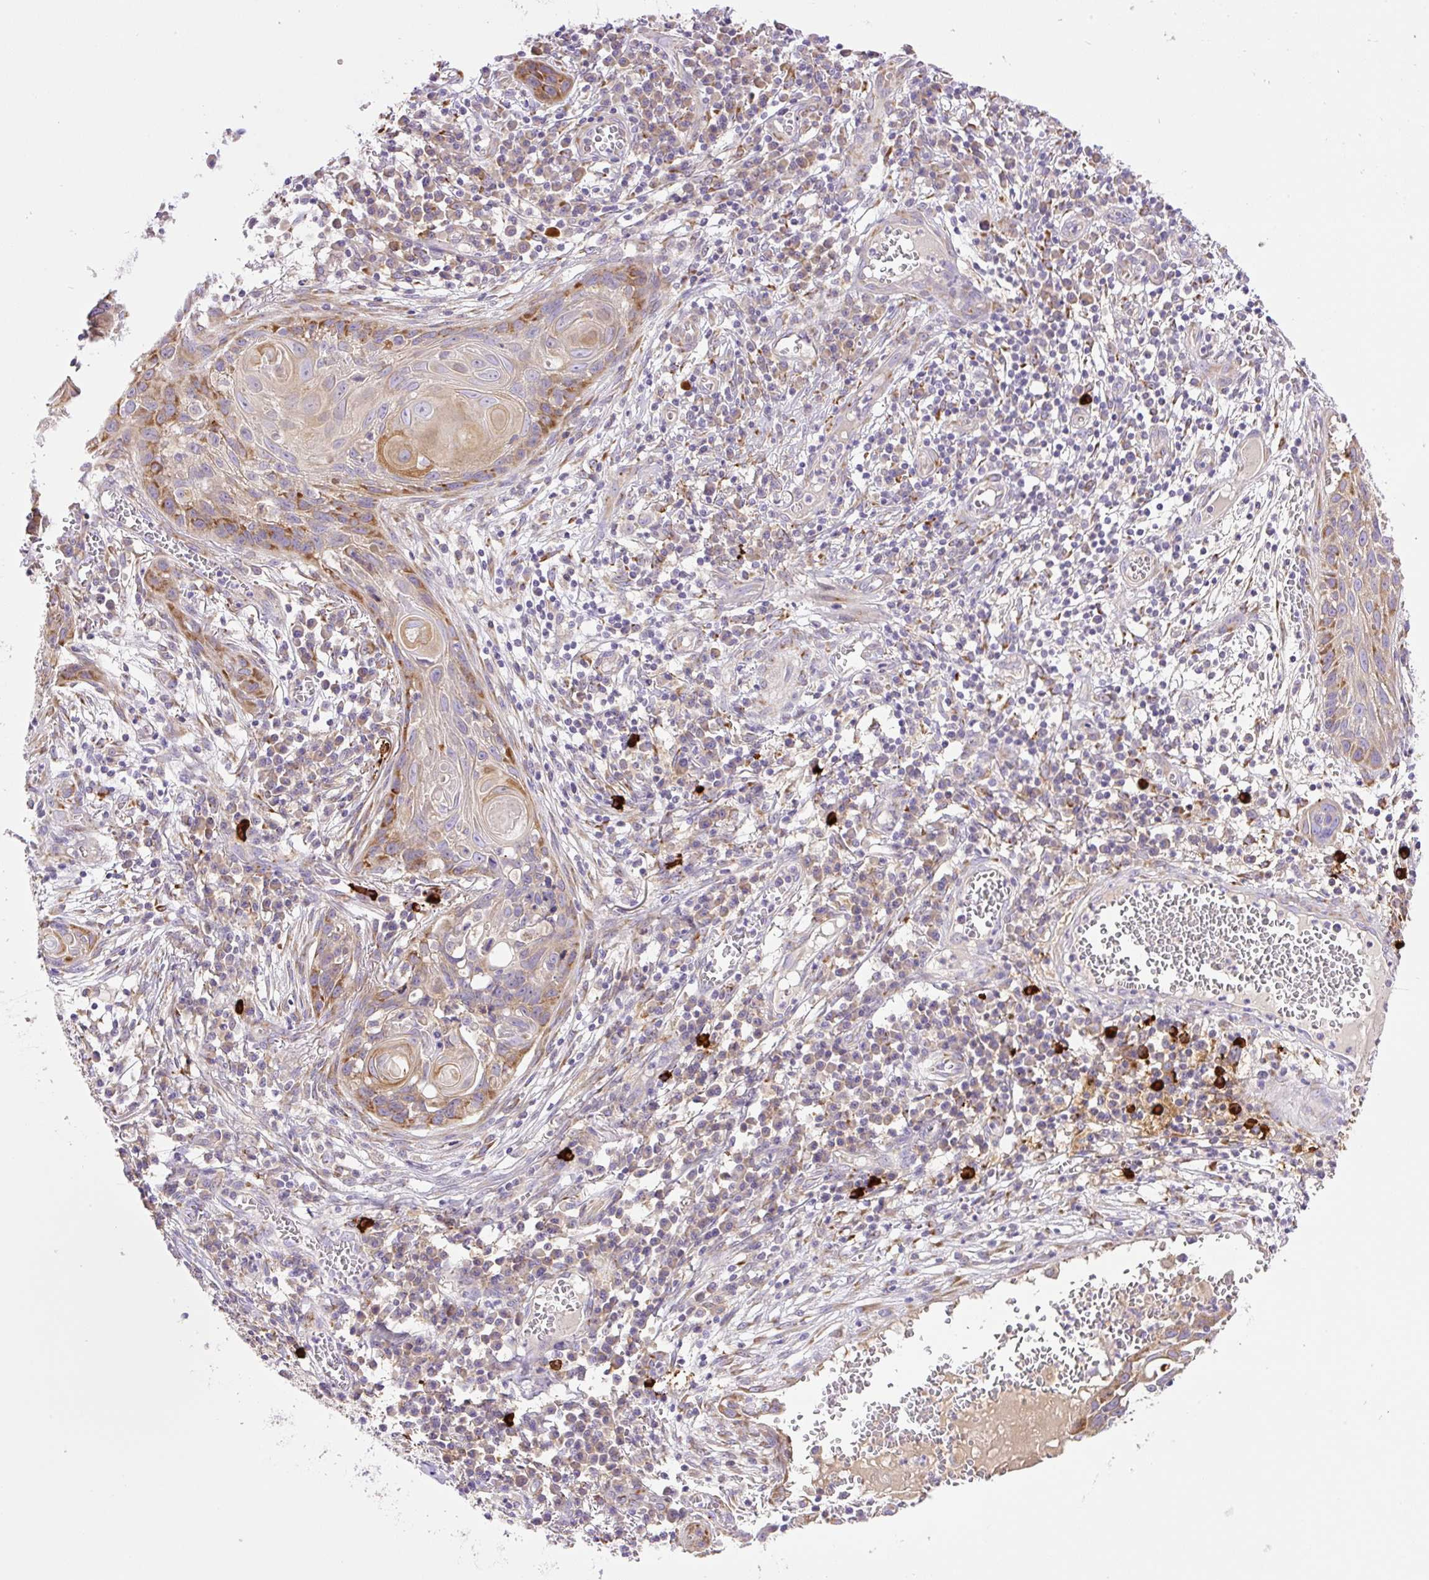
{"staining": {"intensity": "moderate", "quantity": ">75%", "location": "cytoplasmic/membranous"}, "tissue": "skin cancer", "cell_type": "Tumor cells", "image_type": "cancer", "snomed": [{"axis": "morphology", "description": "Squamous cell carcinoma, NOS"}, {"axis": "topography", "description": "Skin"}, {"axis": "topography", "description": "Vulva"}], "caption": "Skin cancer stained with a brown dye demonstrates moderate cytoplasmic/membranous positive positivity in about >75% of tumor cells.", "gene": "POFUT1", "patient": {"sex": "female", "age": 83}}